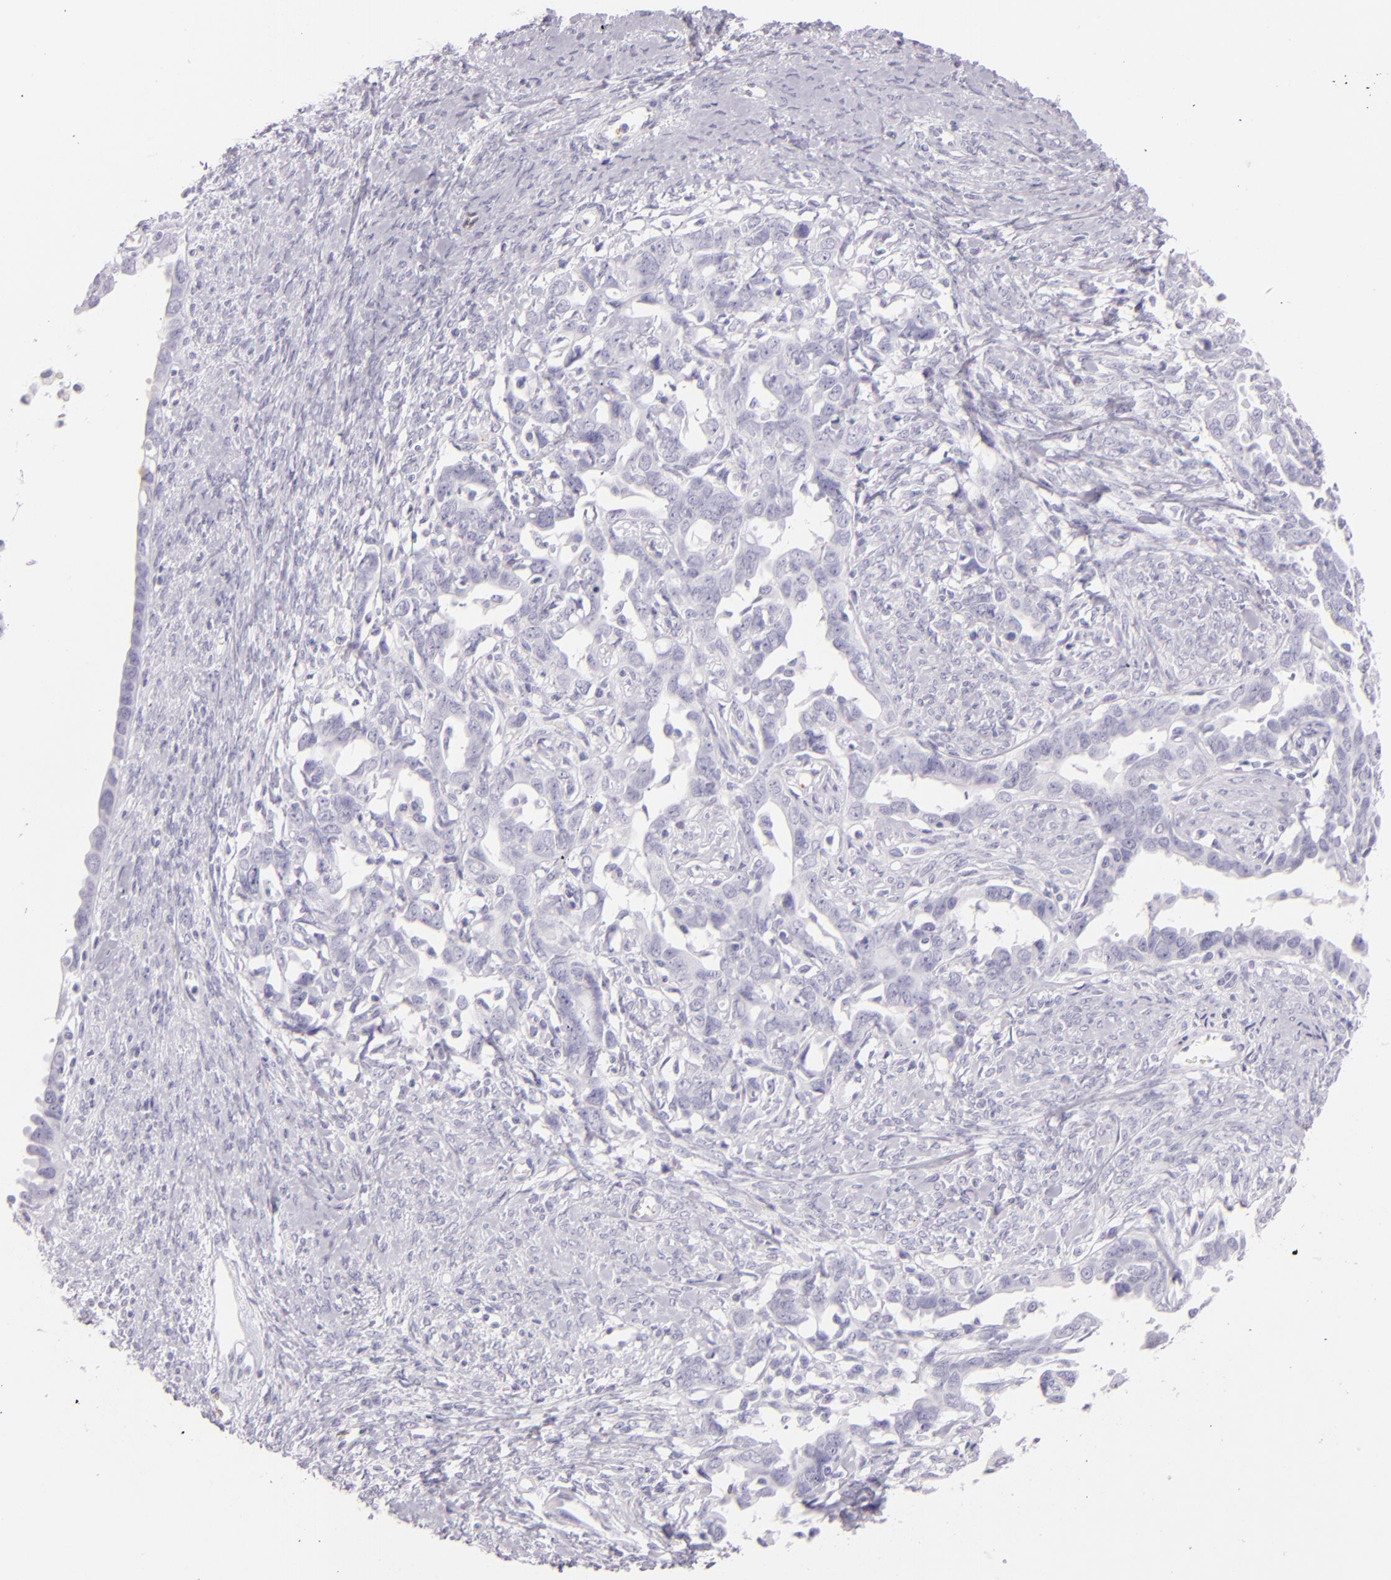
{"staining": {"intensity": "negative", "quantity": "none", "location": "none"}, "tissue": "ovarian cancer", "cell_type": "Tumor cells", "image_type": "cancer", "snomed": [{"axis": "morphology", "description": "Cystadenocarcinoma, serous, NOS"}, {"axis": "topography", "description": "Ovary"}], "caption": "Tumor cells are negative for protein expression in human ovarian serous cystadenocarcinoma. Nuclei are stained in blue.", "gene": "SELP", "patient": {"sex": "female", "age": 69}}